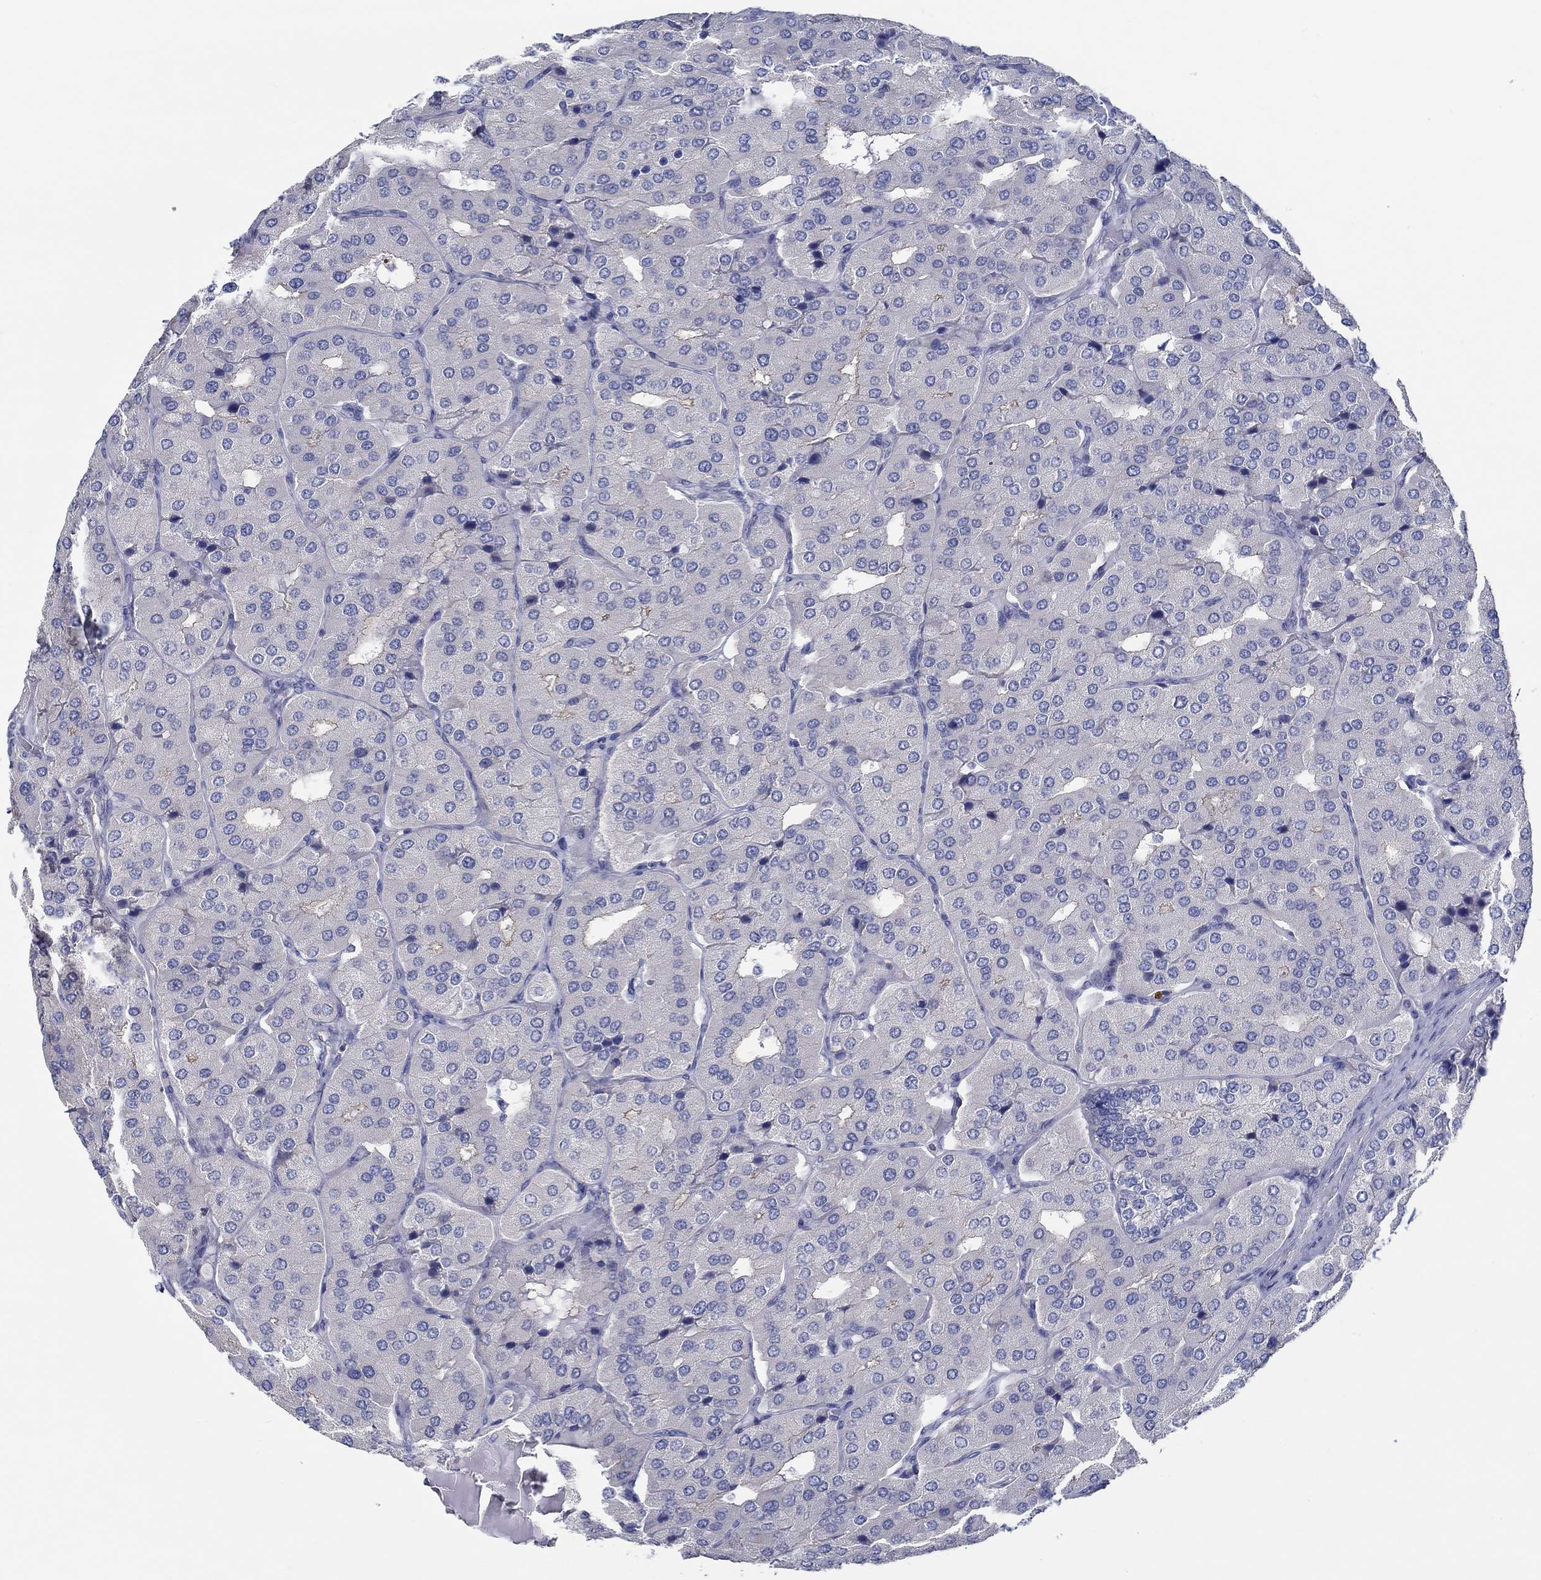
{"staining": {"intensity": "weak", "quantity": "<25%", "location": "cytoplasmic/membranous"}, "tissue": "parathyroid gland", "cell_type": "Glandular cells", "image_type": "normal", "snomed": [{"axis": "morphology", "description": "Normal tissue, NOS"}, {"axis": "morphology", "description": "Adenoma, NOS"}, {"axis": "topography", "description": "Parathyroid gland"}], "caption": "This is an immunohistochemistry (IHC) micrograph of unremarkable parathyroid gland. There is no positivity in glandular cells.", "gene": "BBOF1", "patient": {"sex": "female", "age": 86}}